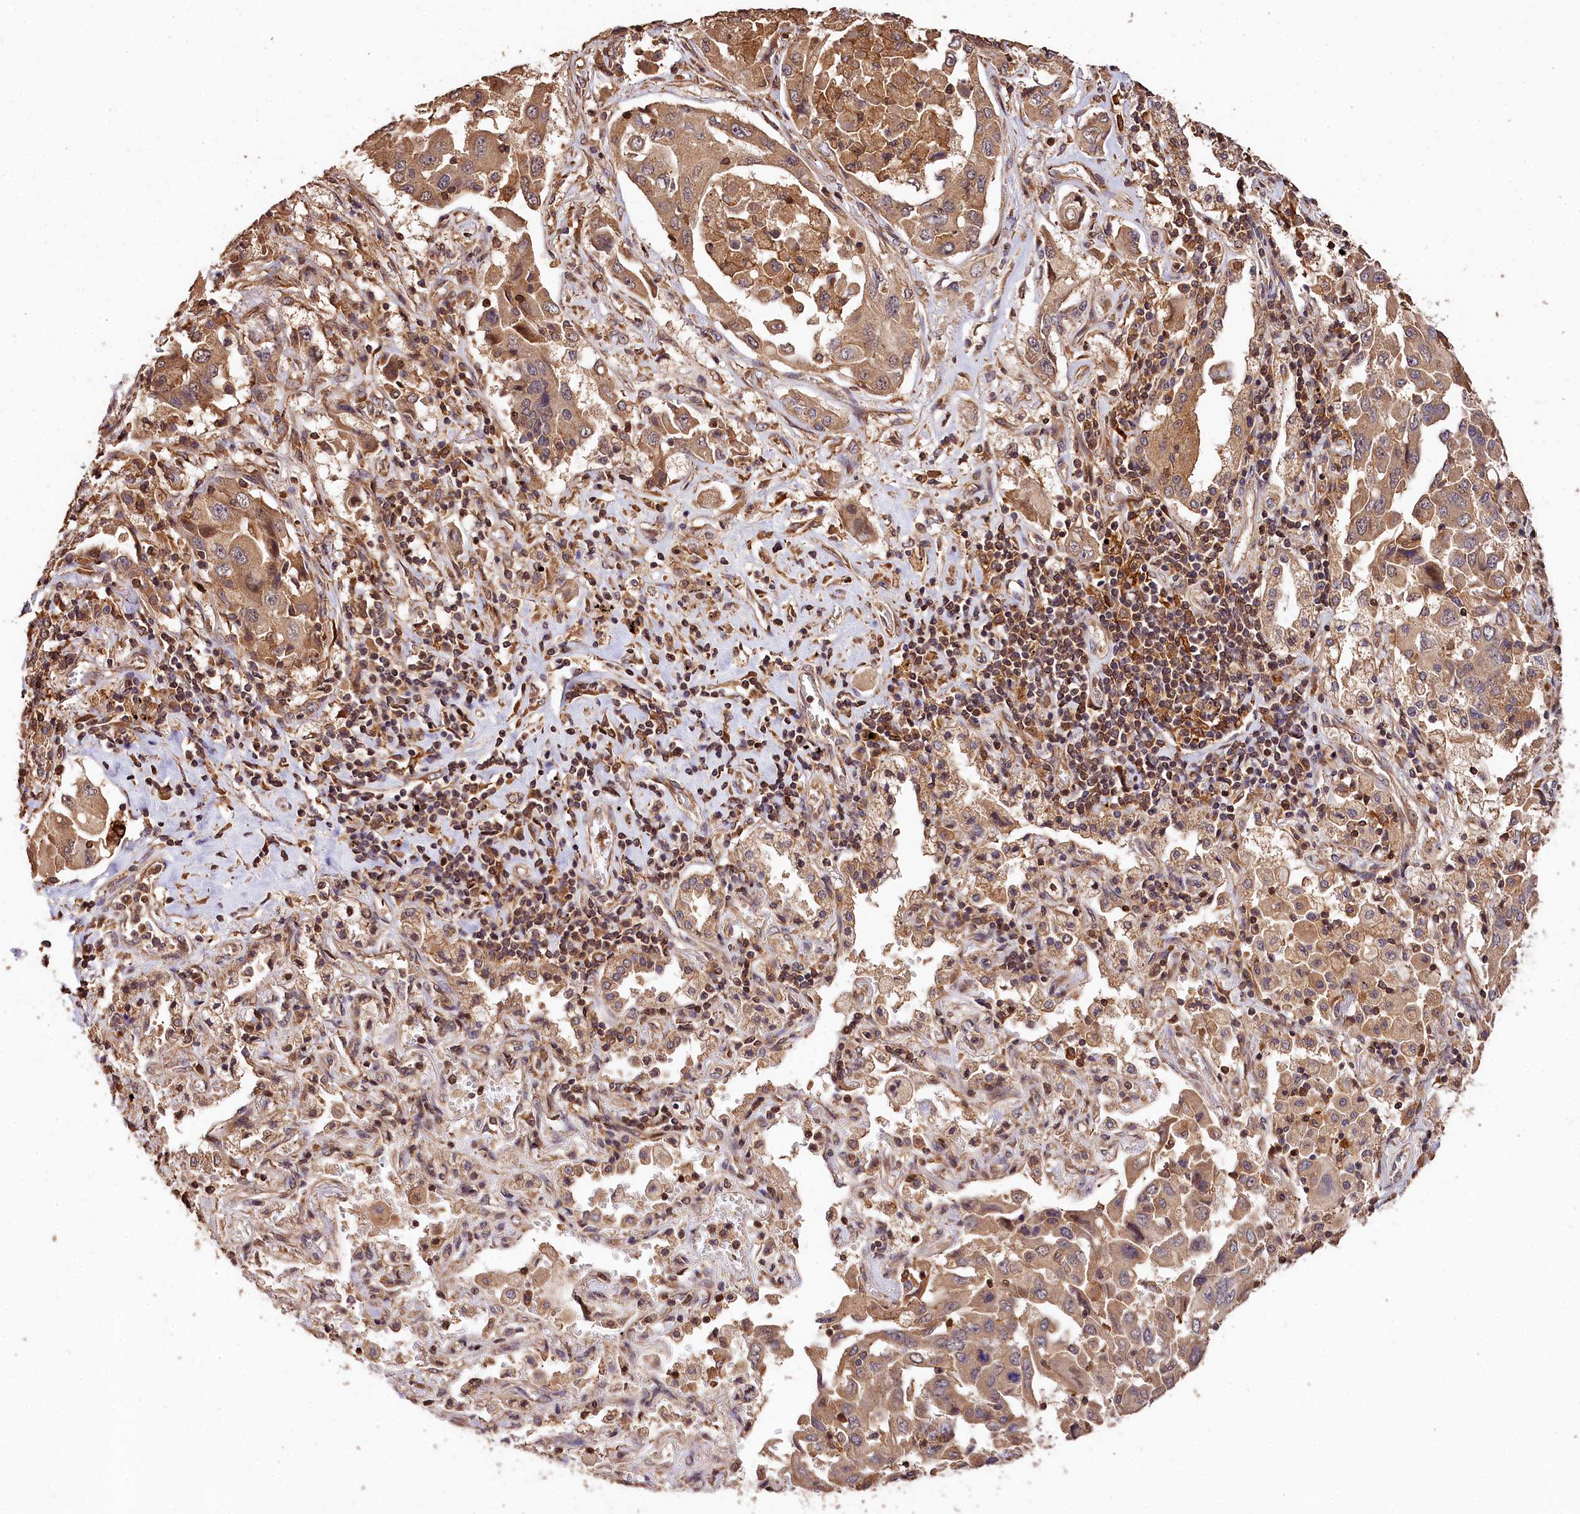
{"staining": {"intensity": "weak", "quantity": ">75%", "location": "cytoplasmic/membranous"}, "tissue": "lung cancer", "cell_type": "Tumor cells", "image_type": "cancer", "snomed": [{"axis": "morphology", "description": "Adenocarcinoma, NOS"}, {"axis": "topography", "description": "Lung"}], "caption": "IHC histopathology image of neoplastic tissue: lung cancer stained using immunohistochemistry (IHC) exhibits low levels of weak protein expression localized specifically in the cytoplasmic/membranous of tumor cells, appearing as a cytoplasmic/membranous brown color.", "gene": "KPTN", "patient": {"sex": "female", "age": 65}}